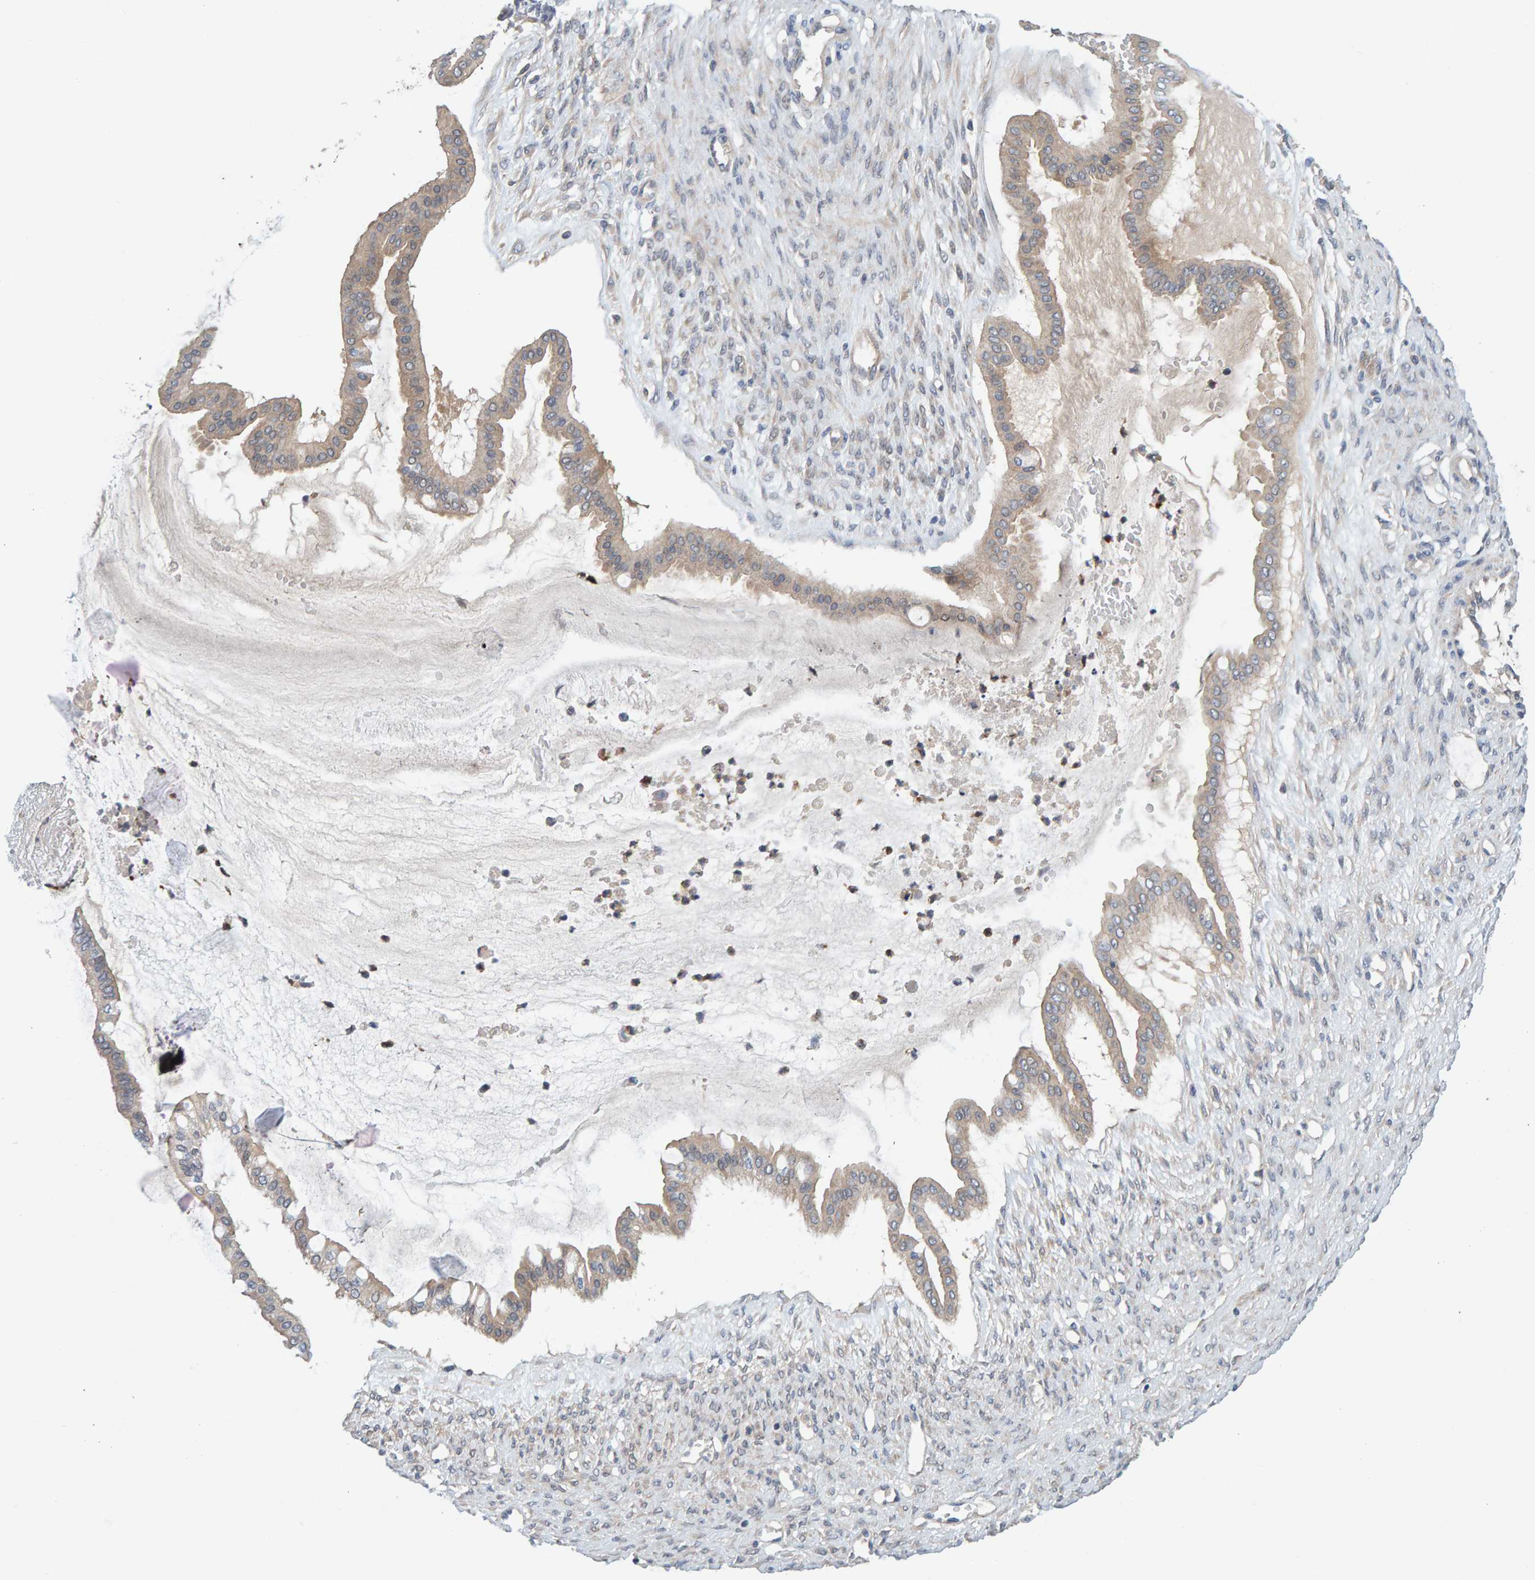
{"staining": {"intensity": "weak", "quantity": ">75%", "location": "cytoplasmic/membranous"}, "tissue": "ovarian cancer", "cell_type": "Tumor cells", "image_type": "cancer", "snomed": [{"axis": "morphology", "description": "Cystadenocarcinoma, mucinous, NOS"}, {"axis": "topography", "description": "Ovary"}], "caption": "There is low levels of weak cytoplasmic/membranous staining in tumor cells of ovarian mucinous cystadenocarcinoma, as demonstrated by immunohistochemical staining (brown color).", "gene": "TATDN1", "patient": {"sex": "female", "age": 73}}